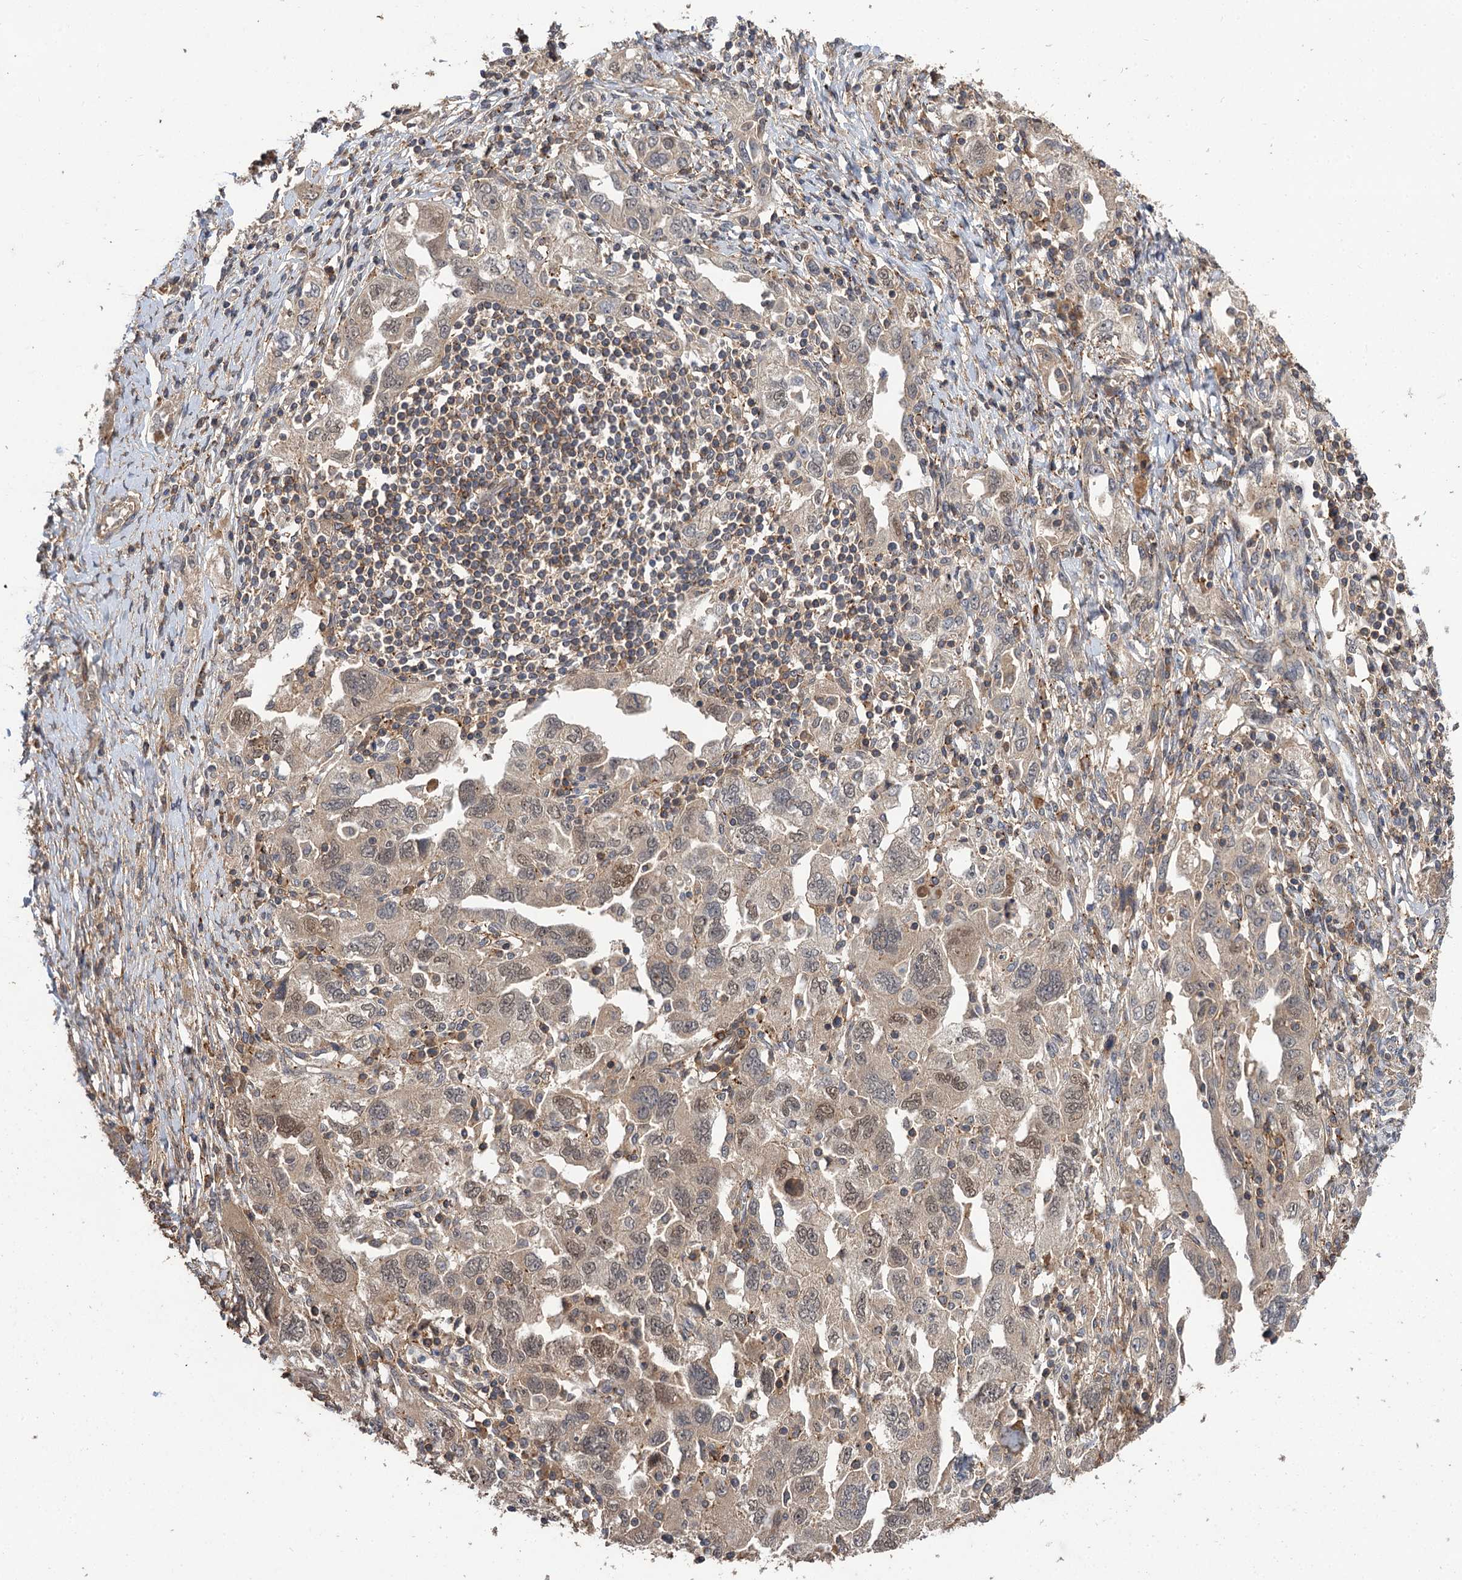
{"staining": {"intensity": "weak", "quantity": ">75%", "location": "nuclear"}, "tissue": "ovarian cancer", "cell_type": "Tumor cells", "image_type": "cancer", "snomed": [{"axis": "morphology", "description": "Carcinoma, NOS"}, {"axis": "morphology", "description": "Cystadenocarcinoma, serous, NOS"}, {"axis": "topography", "description": "Ovary"}], "caption": "An immunohistochemistry (IHC) micrograph of tumor tissue is shown. Protein staining in brown highlights weak nuclear positivity in ovarian cancer (carcinoma) within tumor cells.", "gene": "FBXW8", "patient": {"sex": "female", "age": 69}}